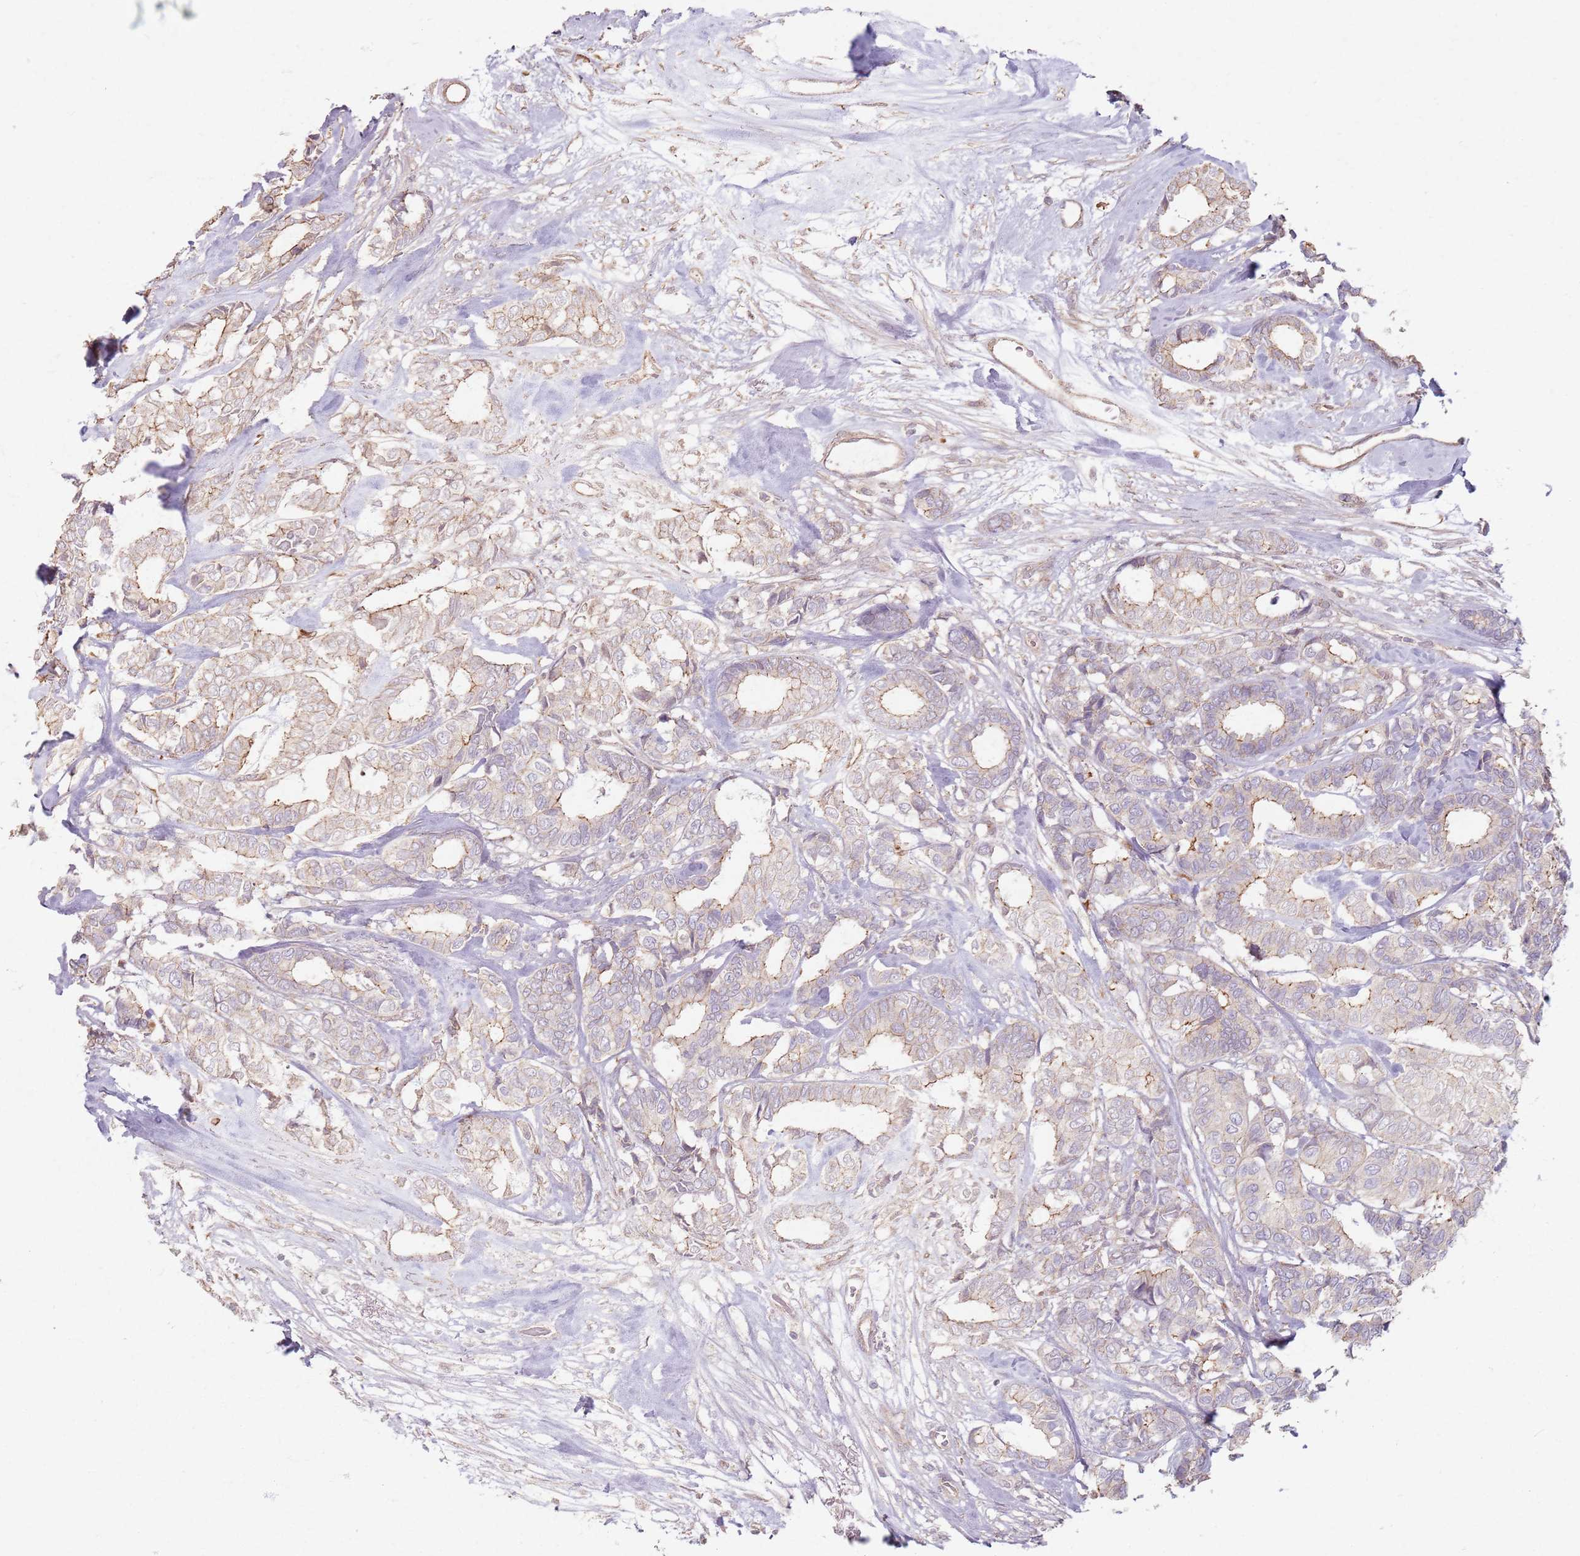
{"staining": {"intensity": "weak", "quantity": "25%-75%", "location": "cytoplasmic/membranous"}, "tissue": "breast cancer", "cell_type": "Tumor cells", "image_type": "cancer", "snomed": [{"axis": "morphology", "description": "Duct carcinoma"}, {"axis": "topography", "description": "Breast"}], "caption": "An image of breast invasive ductal carcinoma stained for a protein exhibits weak cytoplasmic/membranous brown staining in tumor cells.", "gene": "KCNA5", "patient": {"sex": "female", "age": 87}}